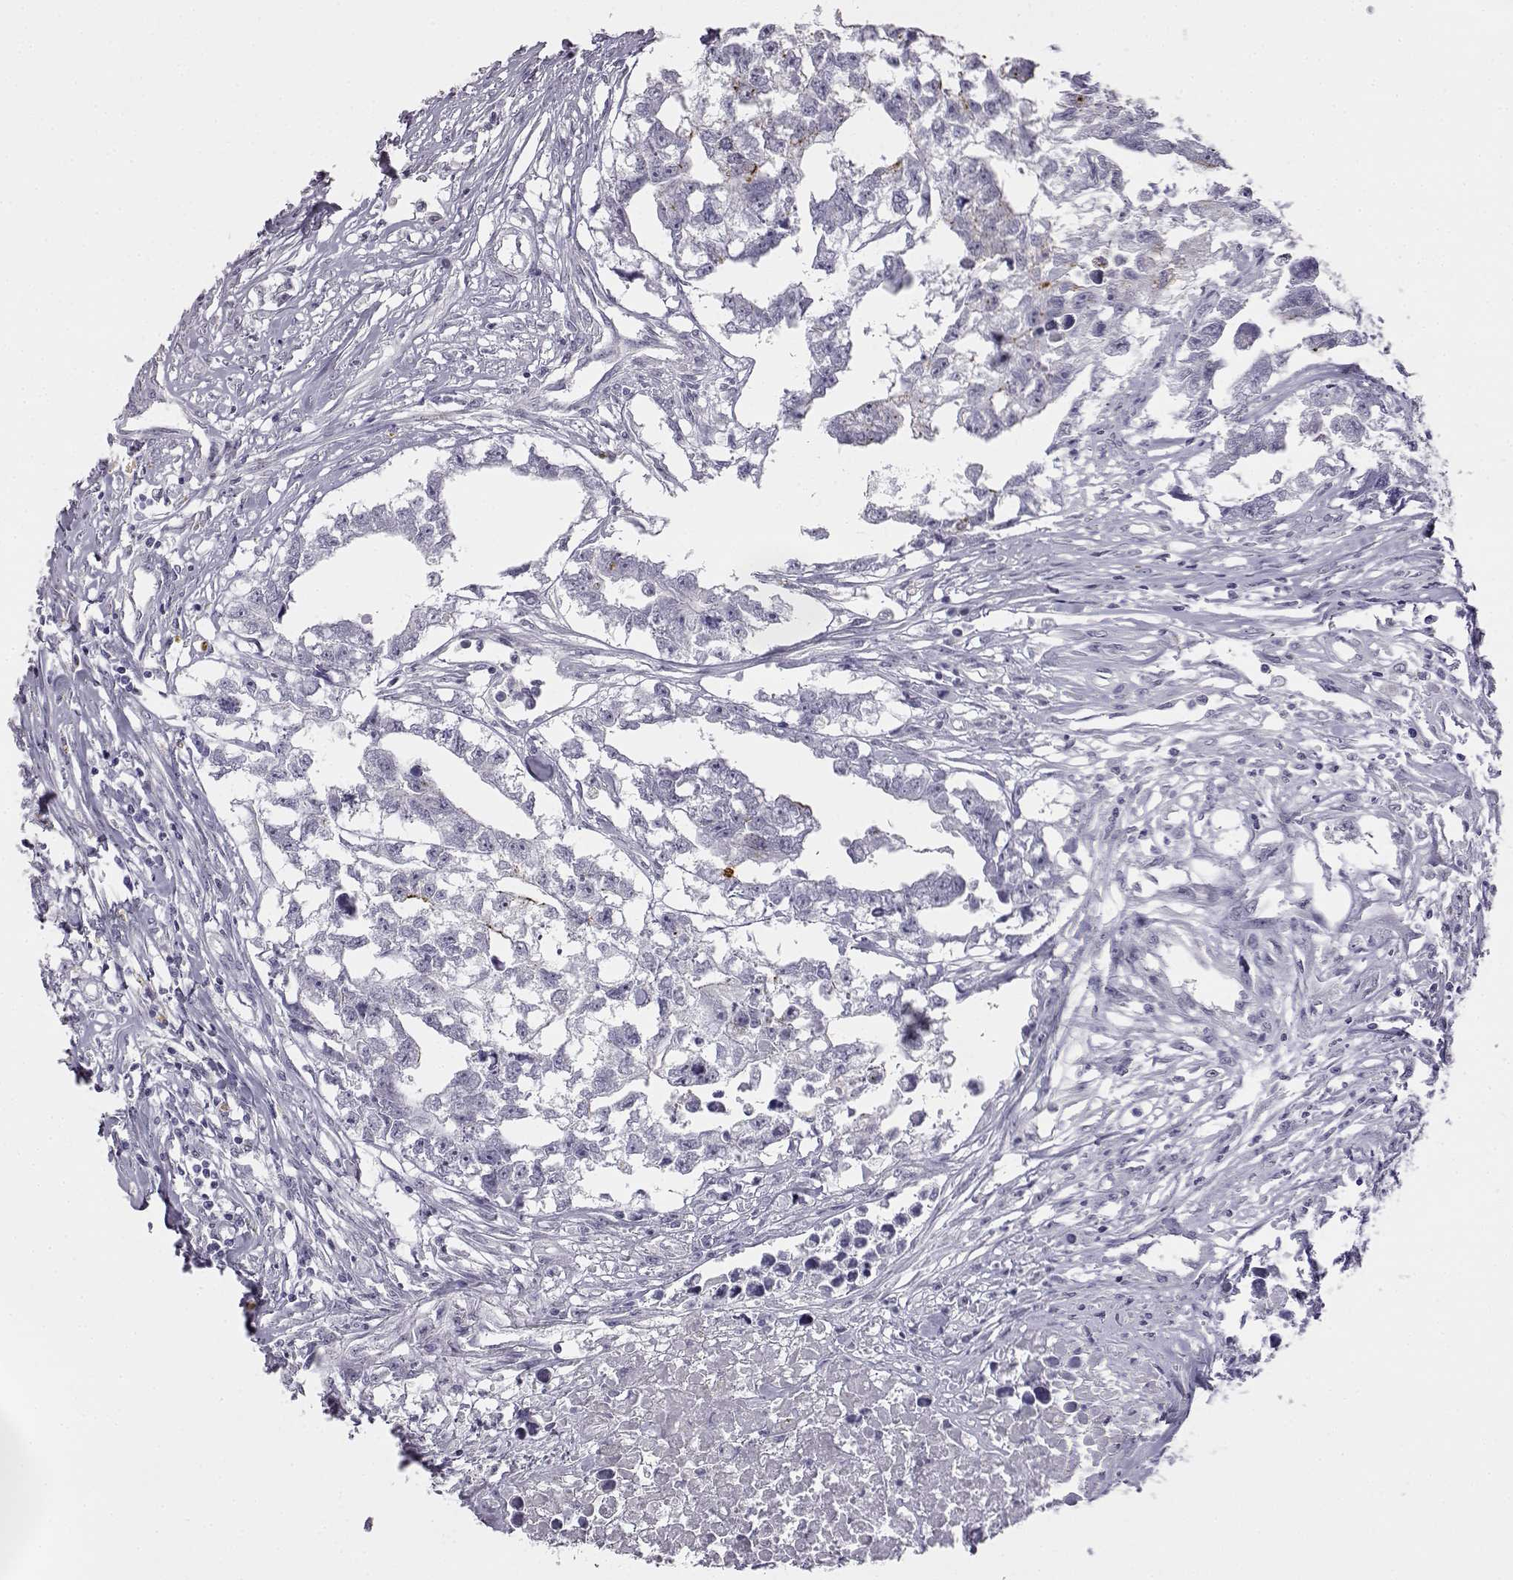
{"staining": {"intensity": "negative", "quantity": "none", "location": "none"}, "tissue": "testis cancer", "cell_type": "Tumor cells", "image_type": "cancer", "snomed": [{"axis": "morphology", "description": "Carcinoma, Embryonal, NOS"}, {"axis": "morphology", "description": "Teratoma, malignant, NOS"}, {"axis": "topography", "description": "Testis"}], "caption": "An IHC histopathology image of testis cancer is shown. There is no staining in tumor cells of testis cancer. Brightfield microscopy of immunohistochemistry stained with DAB (3,3'-diaminobenzidine) (brown) and hematoxylin (blue), captured at high magnification.", "gene": "VGF", "patient": {"sex": "male", "age": 44}}